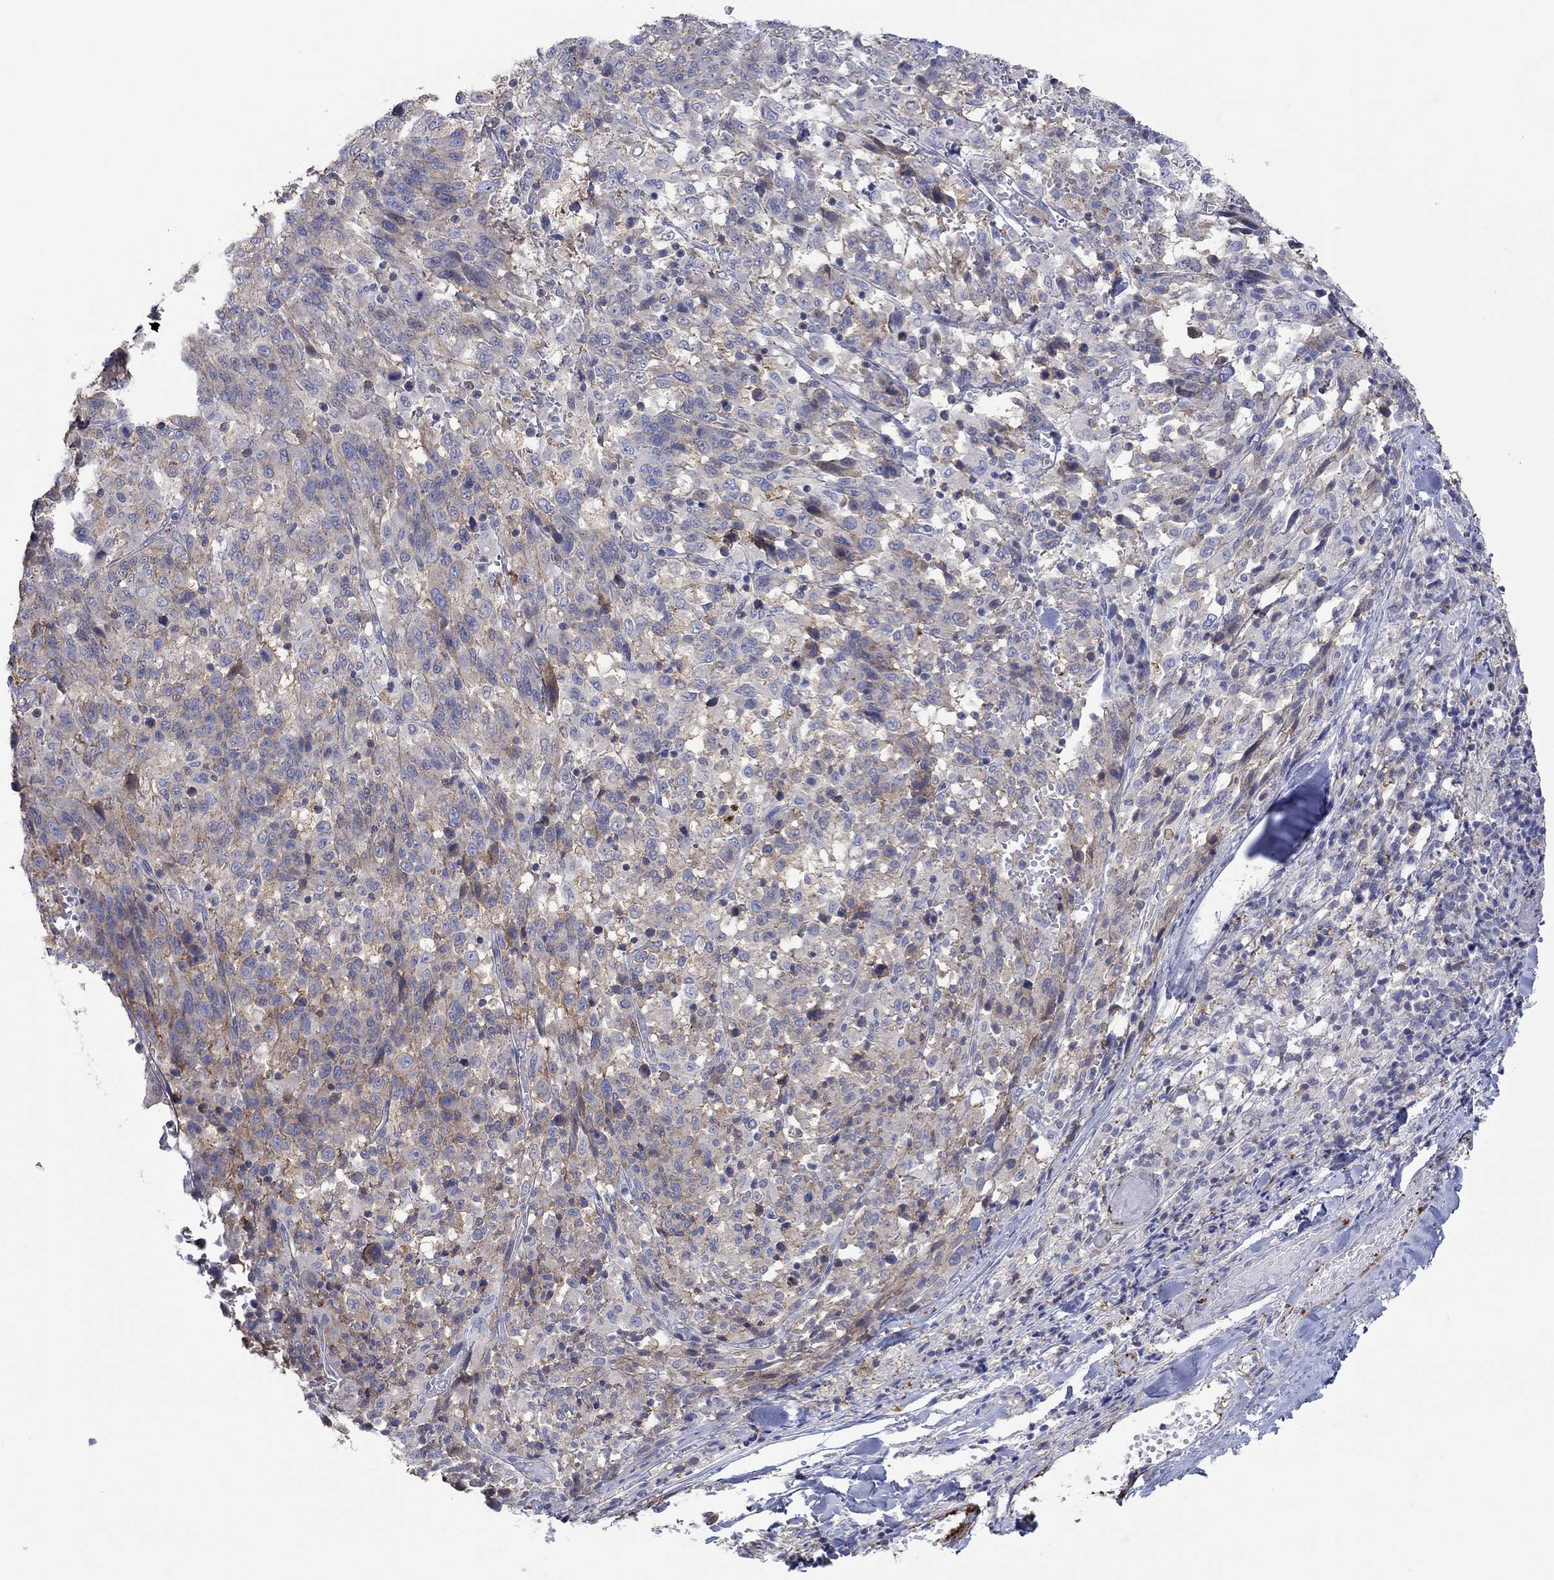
{"staining": {"intensity": "weak", "quantity": "25%-75%", "location": "cytoplasmic/membranous"}, "tissue": "melanoma", "cell_type": "Tumor cells", "image_type": "cancer", "snomed": [{"axis": "morphology", "description": "Malignant melanoma, NOS"}, {"axis": "topography", "description": "Skin"}], "caption": "This photomicrograph exhibits immunohistochemistry (IHC) staining of human melanoma, with low weak cytoplasmic/membranous expression in approximately 25%-75% of tumor cells.", "gene": "TPRN", "patient": {"sex": "female", "age": 91}}